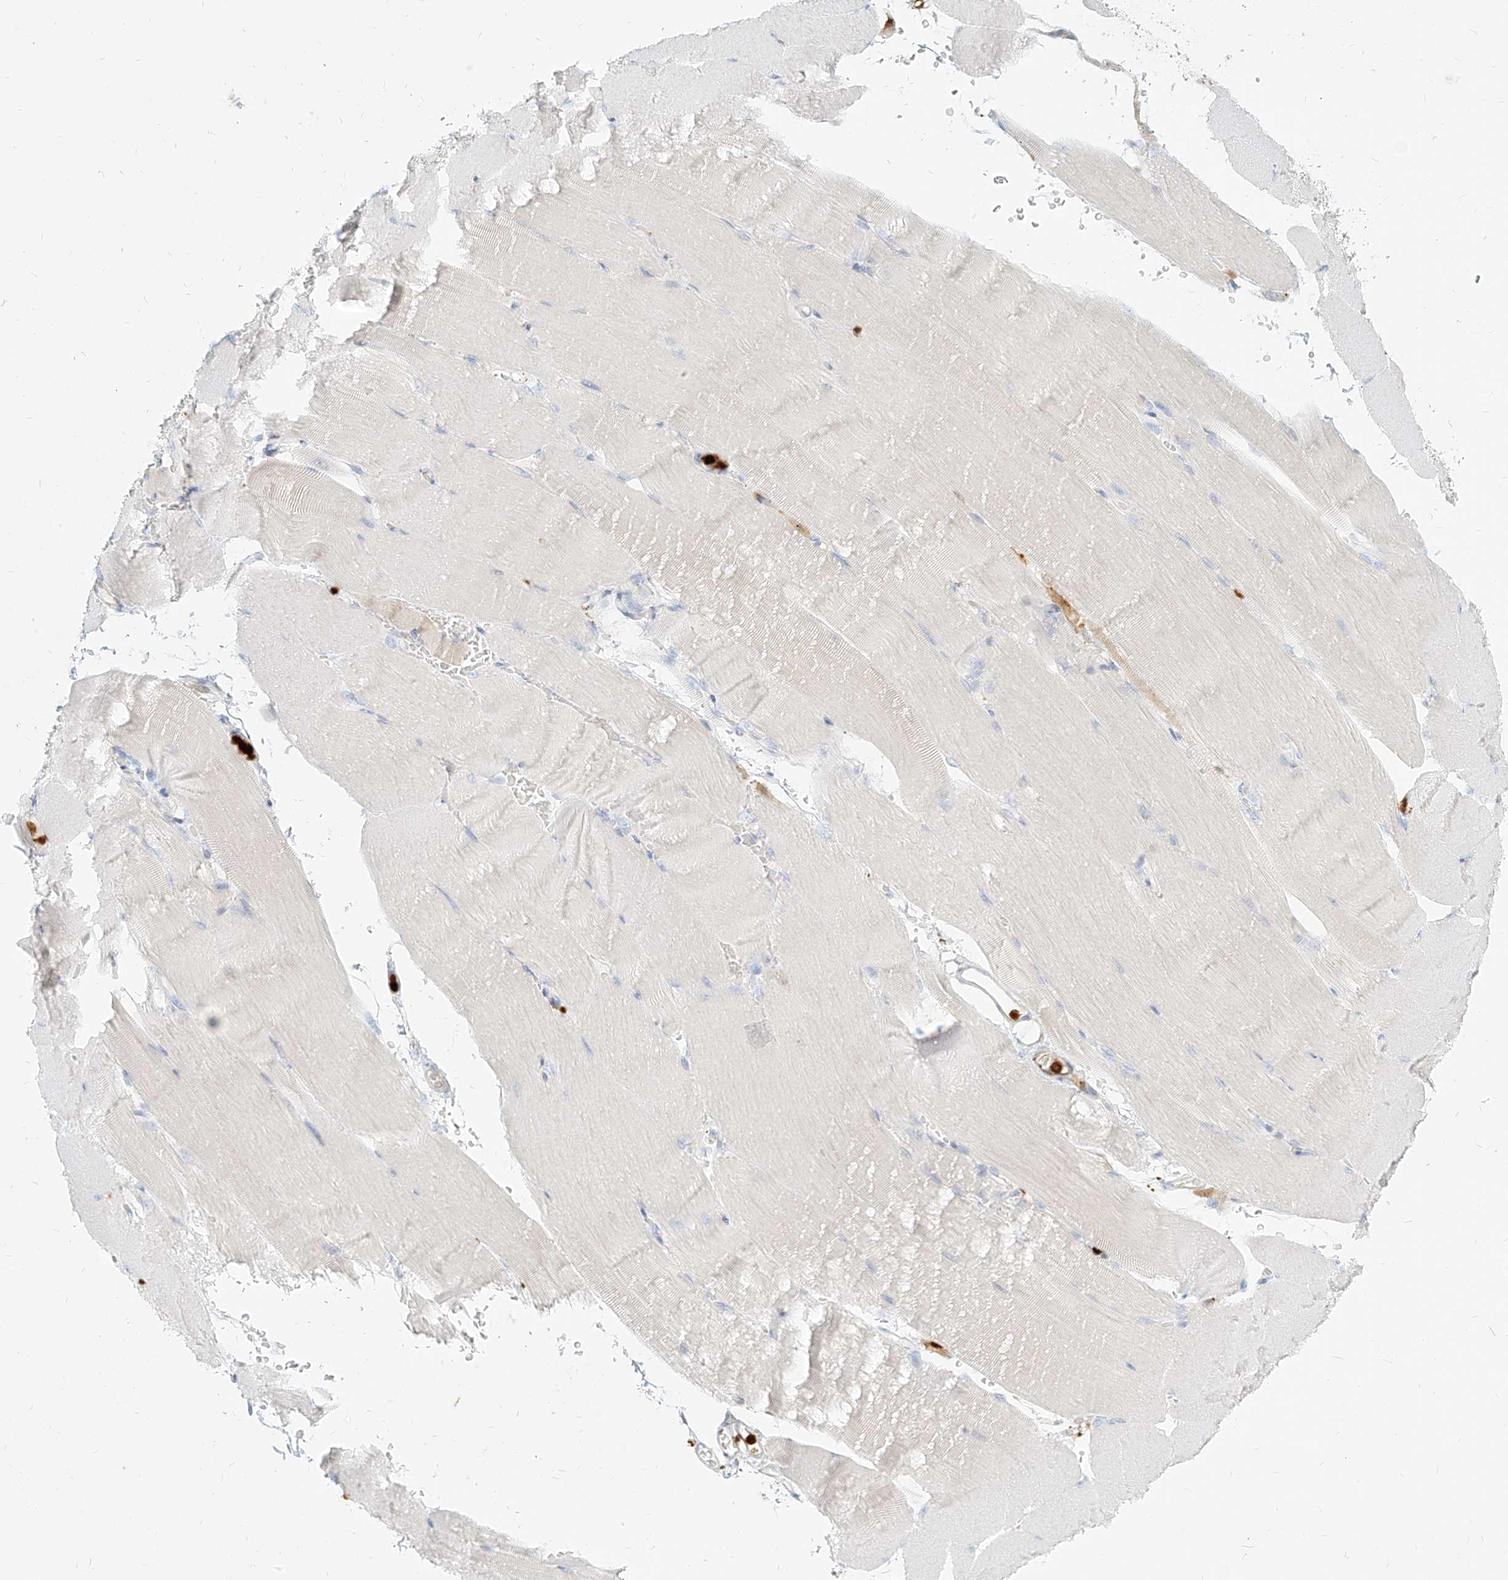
{"staining": {"intensity": "negative", "quantity": "none", "location": "none"}, "tissue": "skeletal muscle", "cell_type": "Myocytes", "image_type": "normal", "snomed": [{"axis": "morphology", "description": "Normal tissue, NOS"}, {"axis": "topography", "description": "Skeletal muscle"}, {"axis": "topography", "description": "Parathyroid gland"}], "caption": "Protein analysis of normal skeletal muscle exhibits no significant positivity in myocytes.", "gene": "PGD", "patient": {"sex": "female", "age": 37}}